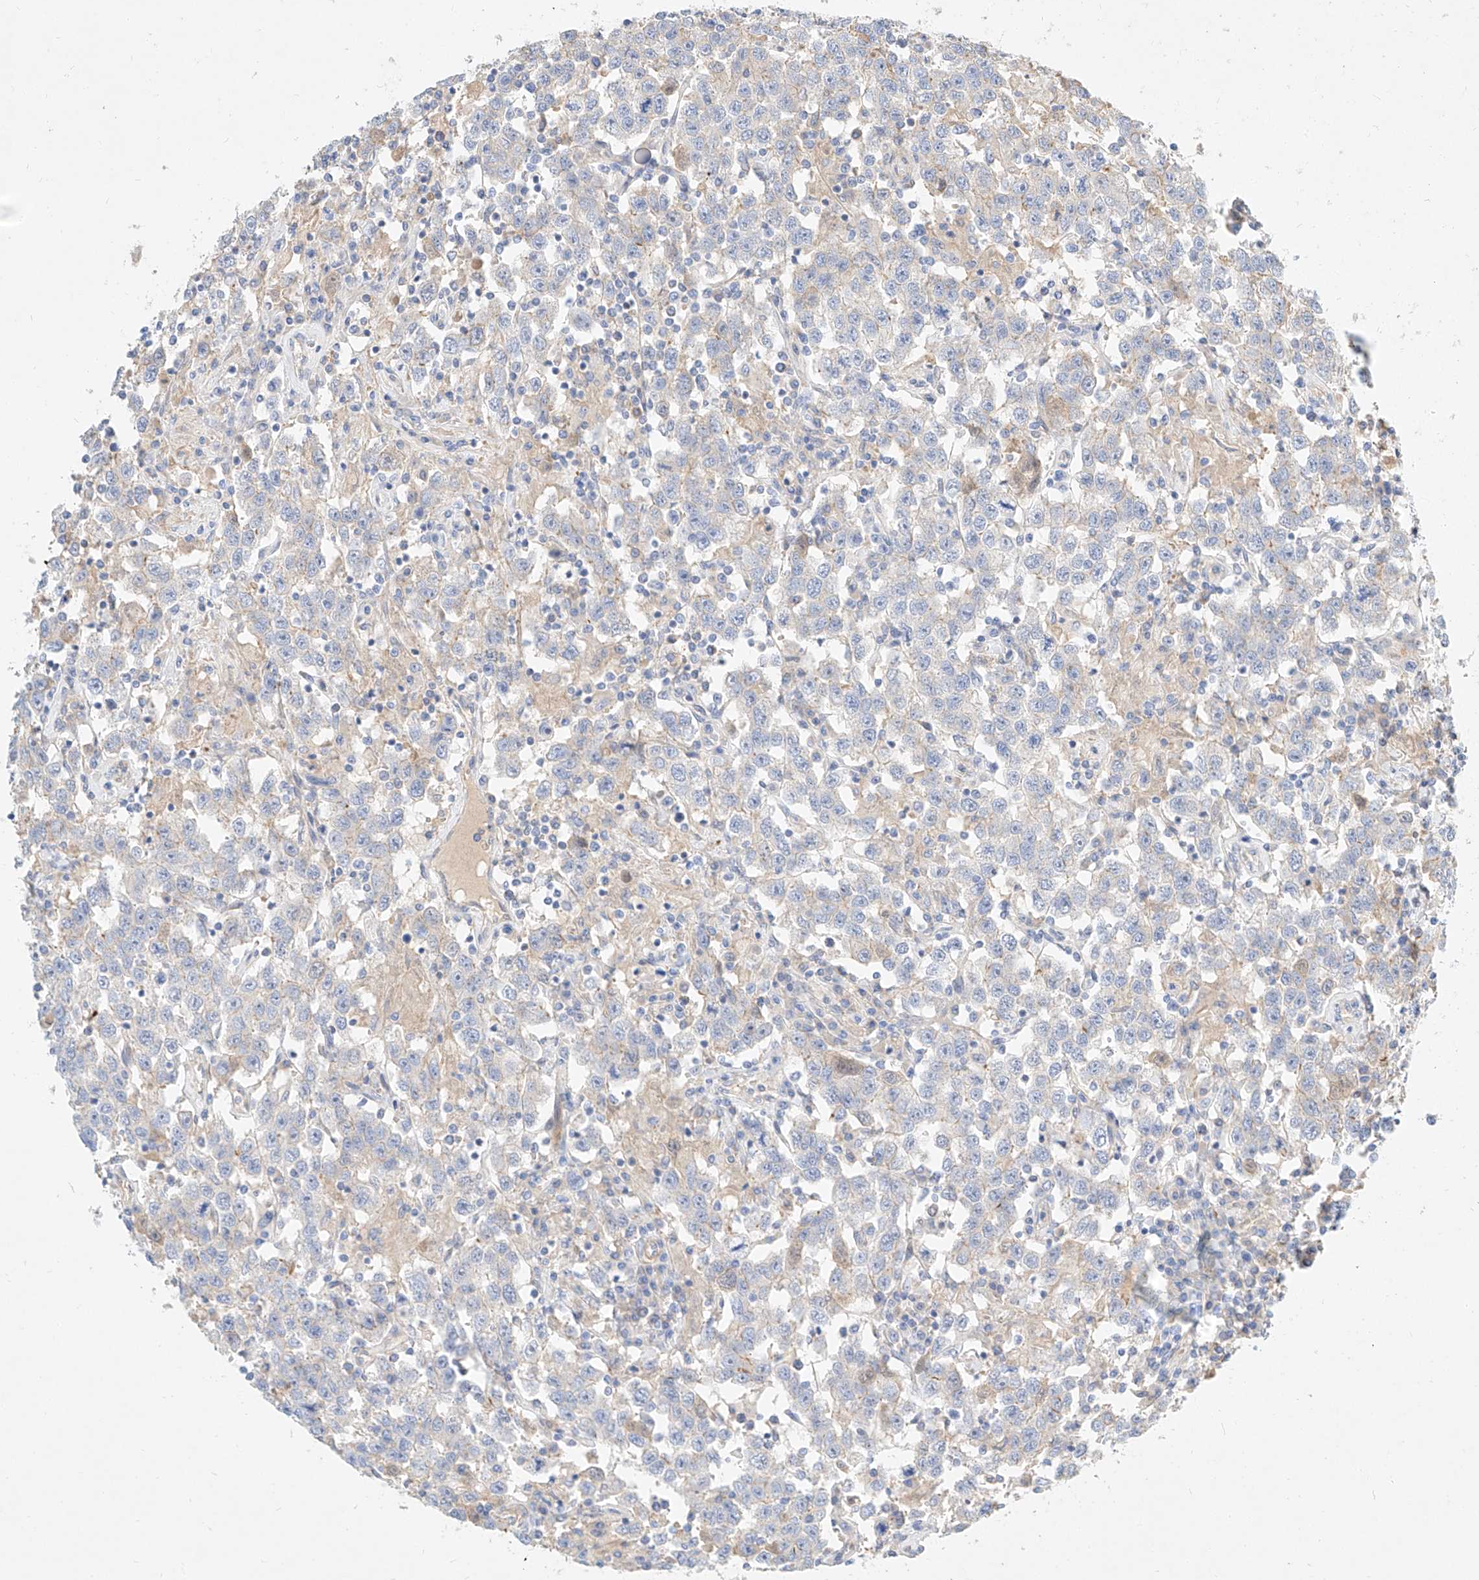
{"staining": {"intensity": "negative", "quantity": "none", "location": "none"}, "tissue": "testis cancer", "cell_type": "Tumor cells", "image_type": "cancer", "snomed": [{"axis": "morphology", "description": "Seminoma, NOS"}, {"axis": "topography", "description": "Testis"}], "caption": "The histopathology image reveals no staining of tumor cells in testis seminoma. (Immunohistochemistry, brightfield microscopy, high magnification).", "gene": "KCNH5", "patient": {"sex": "male", "age": 41}}